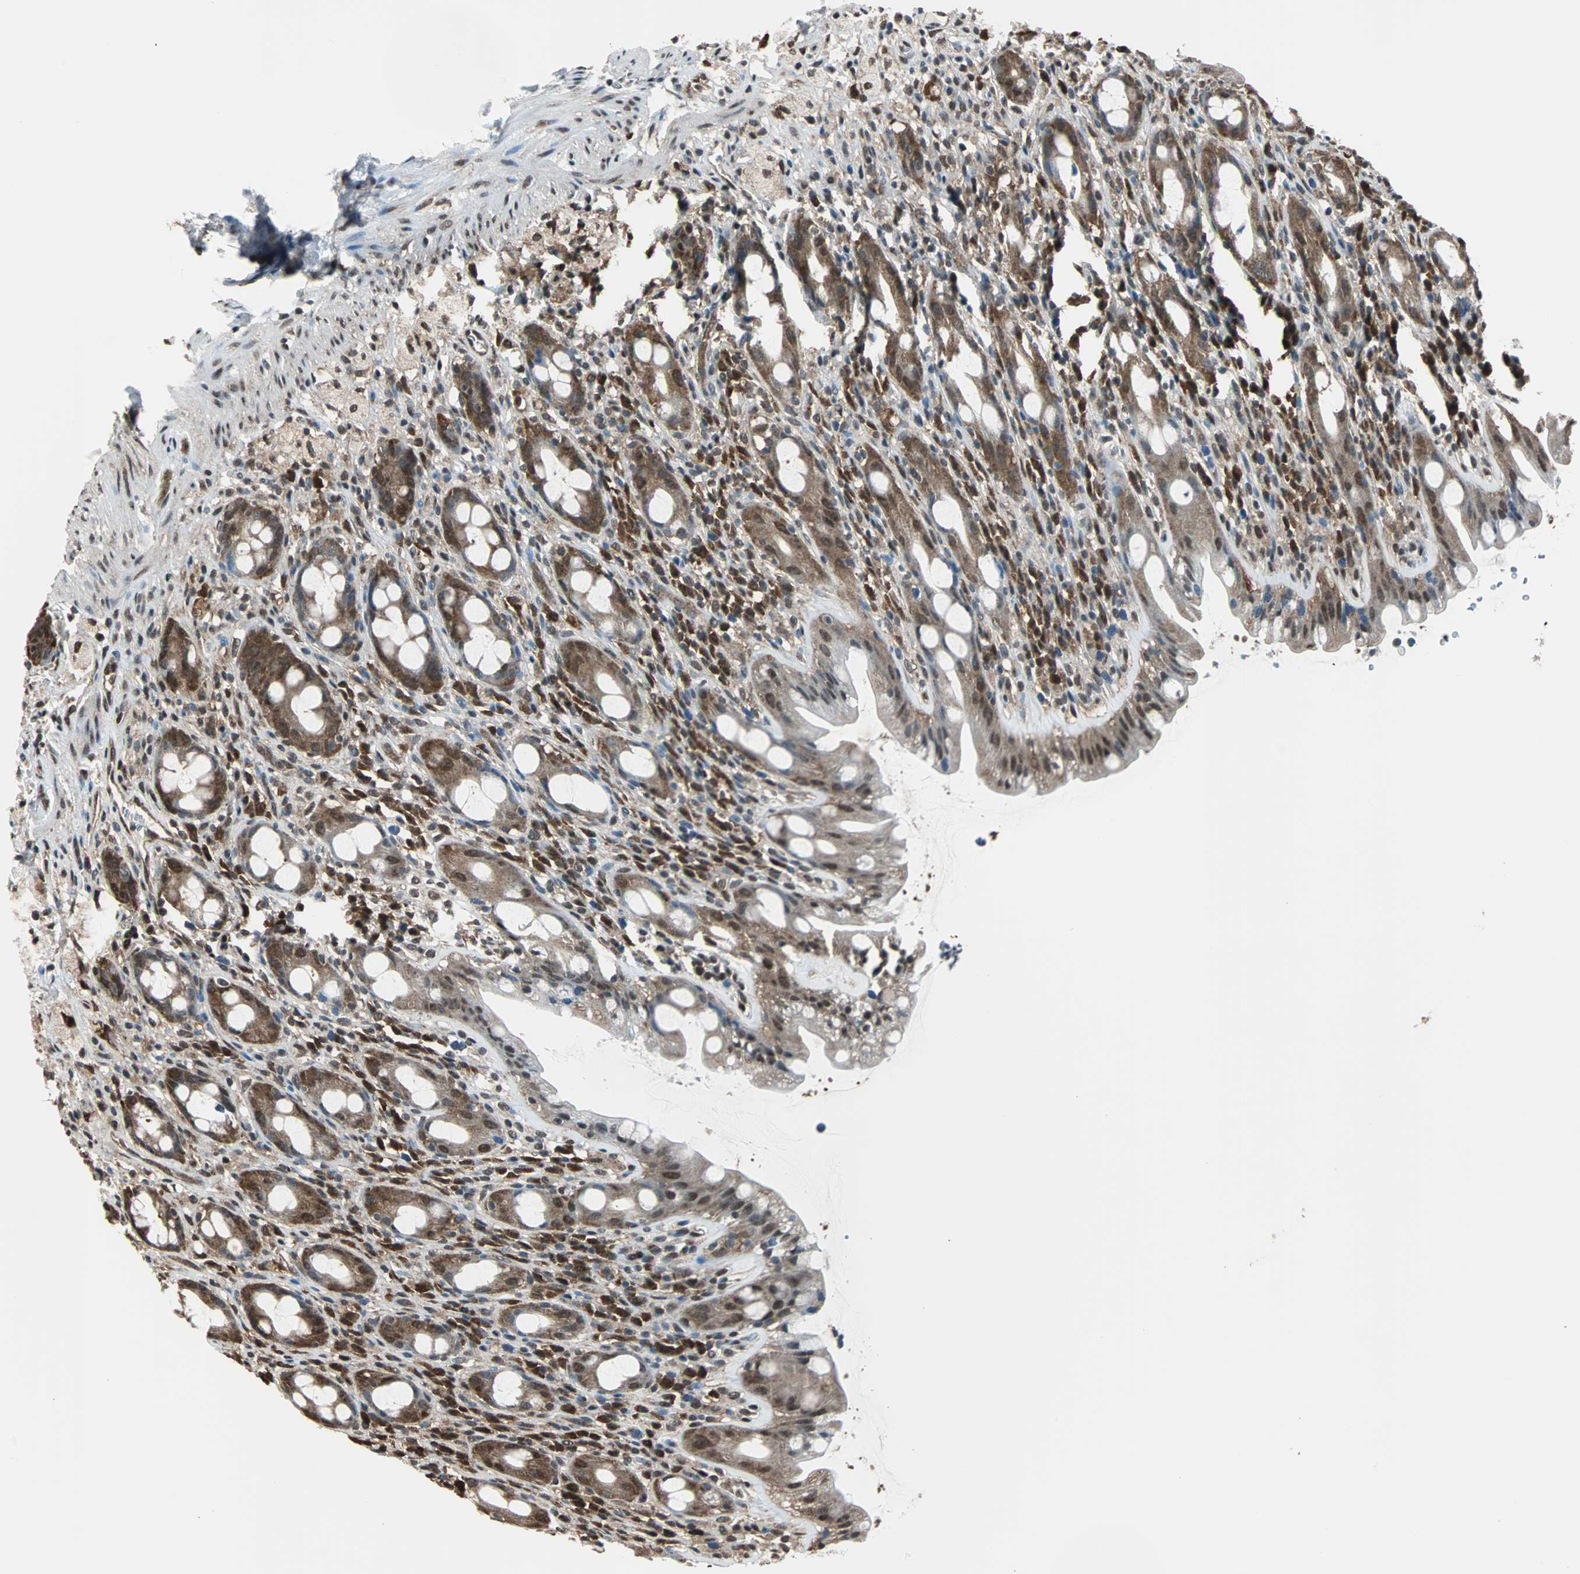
{"staining": {"intensity": "moderate", "quantity": ">75%", "location": "cytoplasmic/membranous,nuclear"}, "tissue": "rectum", "cell_type": "Glandular cells", "image_type": "normal", "snomed": [{"axis": "morphology", "description": "Normal tissue, NOS"}, {"axis": "topography", "description": "Rectum"}], "caption": "Glandular cells show medium levels of moderate cytoplasmic/membranous,nuclear expression in approximately >75% of cells in benign human rectum.", "gene": "VCP", "patient": {"sex": "male", "age": 44}}